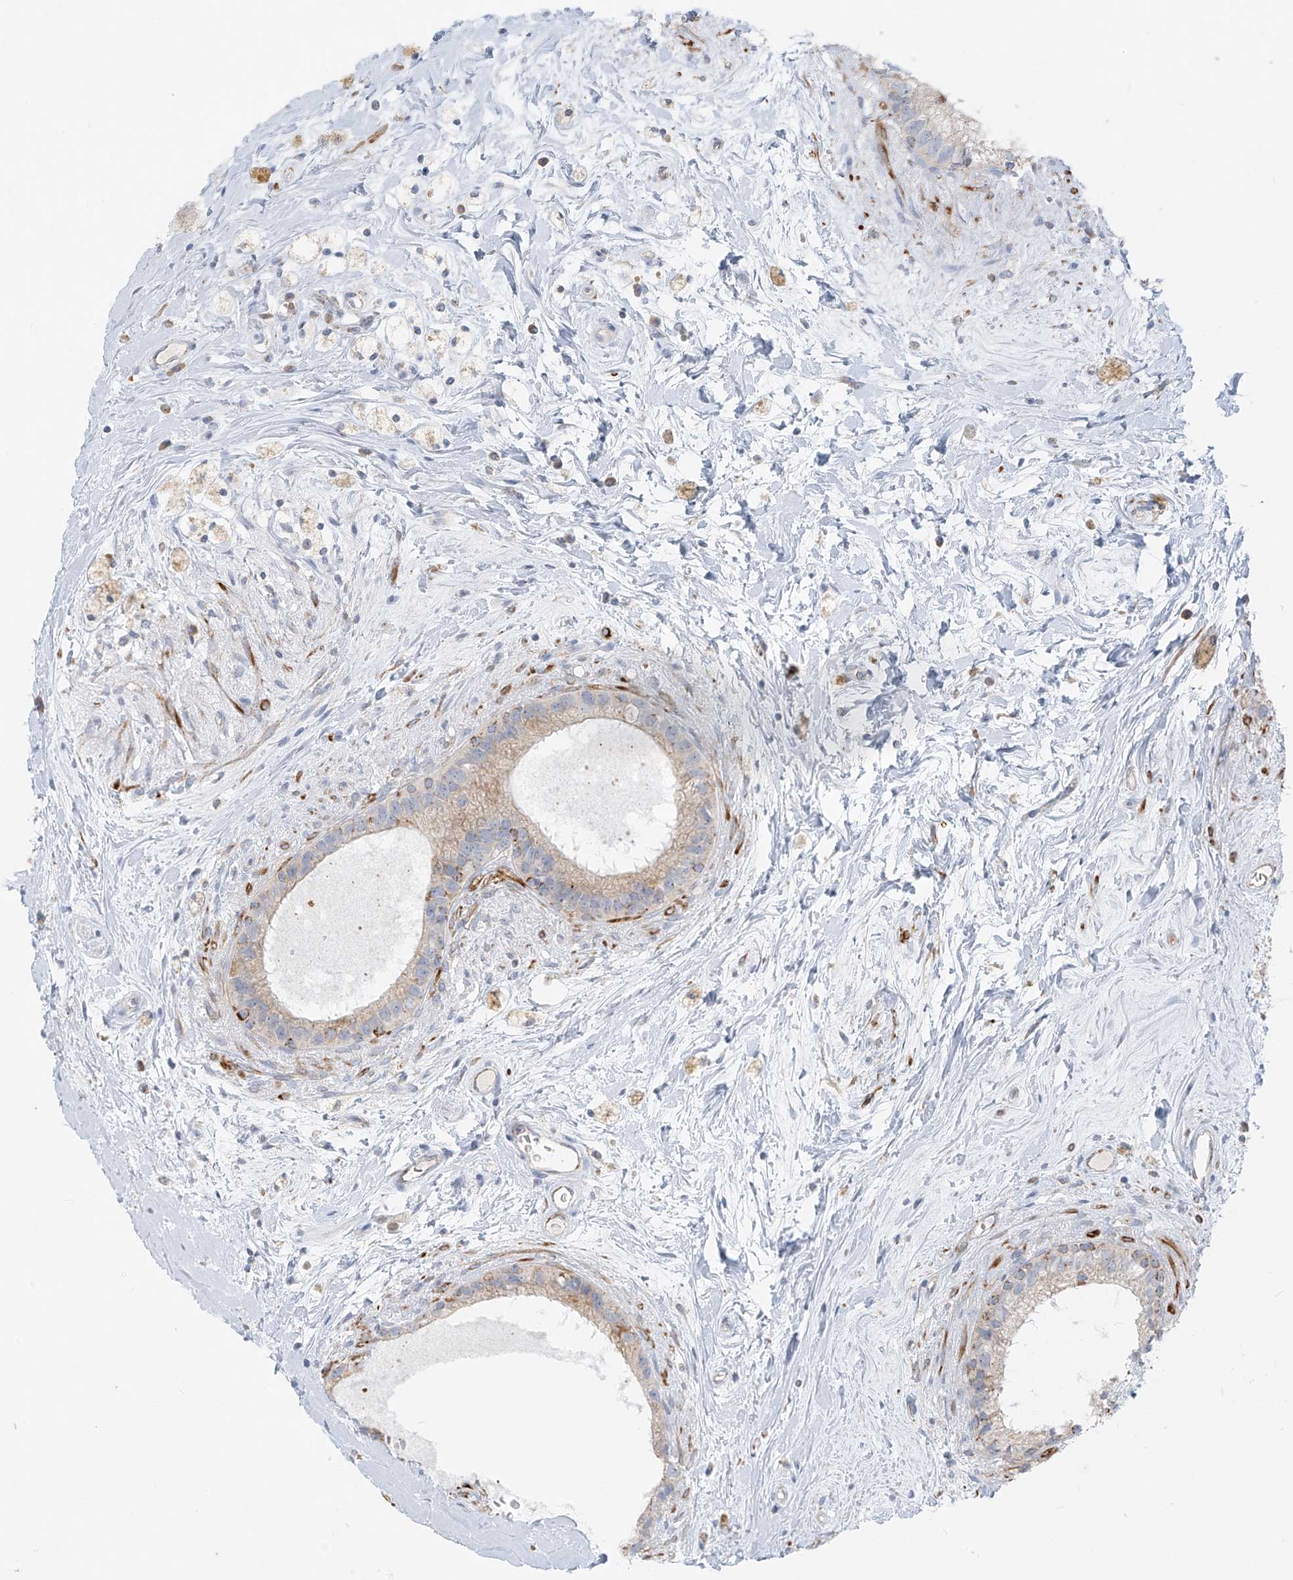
{"staining": {"intensity": "weak", "quantity": "25%-75%", "location": "cytoplasmic/membranous"}, "tissue": "epididymis", "cell_type": "Glandular cells", "image_type": "normal", "snomed": [{"axis": "morphology", "description": "Normal tissue, NOS"}, {"axis": "topography", "description": "Epididymis"}], "caption": "Approximately 25%-75% of glandular cells in normal epididymis reveal weak cytoplasmic/membranous protein staining as visualized by brown immunohistochemical staining.", "gene": "UST", "patient": {"sex": "male", "age": 80}}